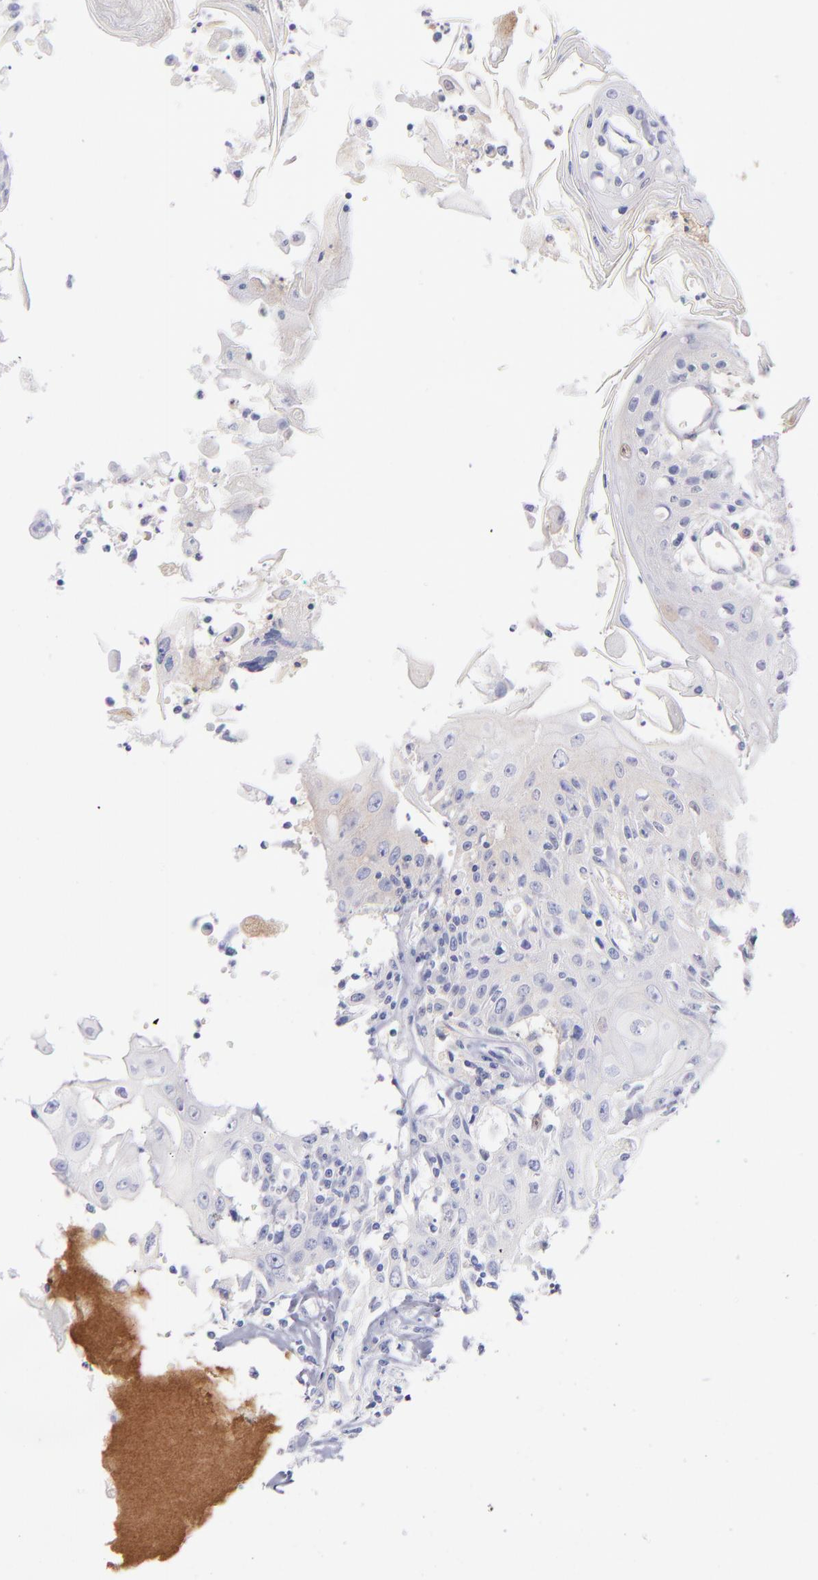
{"staining": {"intensity": "weak", "quantity": "<25%", "location": "cytoplasmic/membranous"}, "tissue": "head and neck cancer", "cell_type": "Tumor cells", "image_type": "cancer", "snomed": [{"axis": "morphology", "description": "Squamous cell carcinoma, NOS"}, {"axis": "topography", "description": "Oral tissue"}, {"axis": "topography", "description": "Head-Neck"}], "caption": "Tumor cells show no significant protein staining in head and neck cancer (squamous cell carcinoma).", "gene": "HP", "patient": {"sex": "female", "age": 76}}